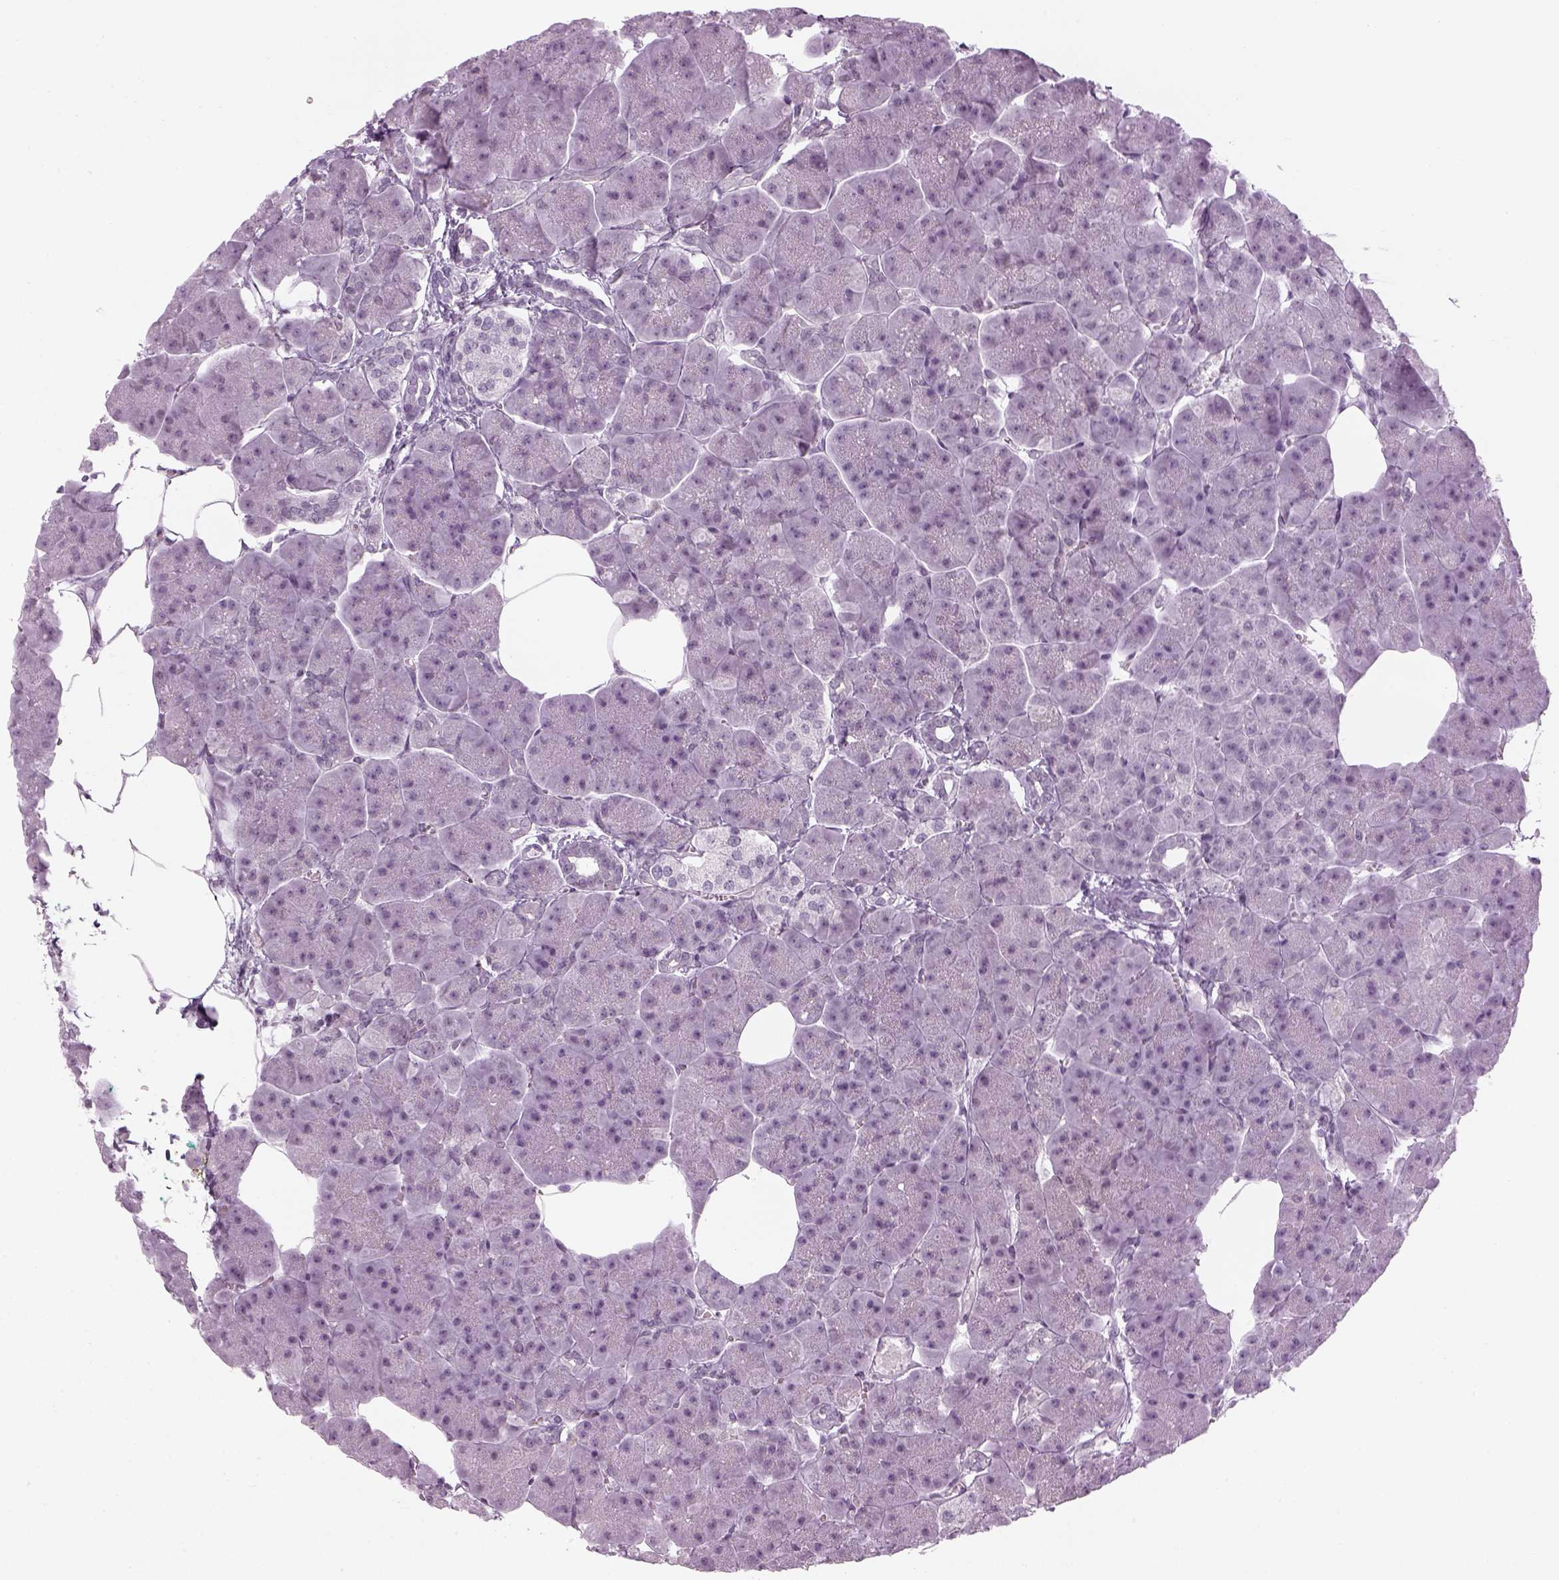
{"staining": {"intensity": "negative", "quantity": "none", "location": "none"}, "tissue": "pancreas", "cell_type": "Exocrine glandular cells", "image_type": "normal", "snomed": [{"axis": "morphology", "description": "Normal tissue, NOS"}, {"axis": "topography", "description": "Adipose tissue"}, {"axis": "topography", "description": "Pancreas"}, {"axis": "topography", "description": "Peripheral nerve tissue"}], "caption": "Immunohistochemistry of benign human pancreas exhibits no expression in exocrine glandular cells.", "gene": "KCNG2", "patient": {"sex": "female", "age": 58}}